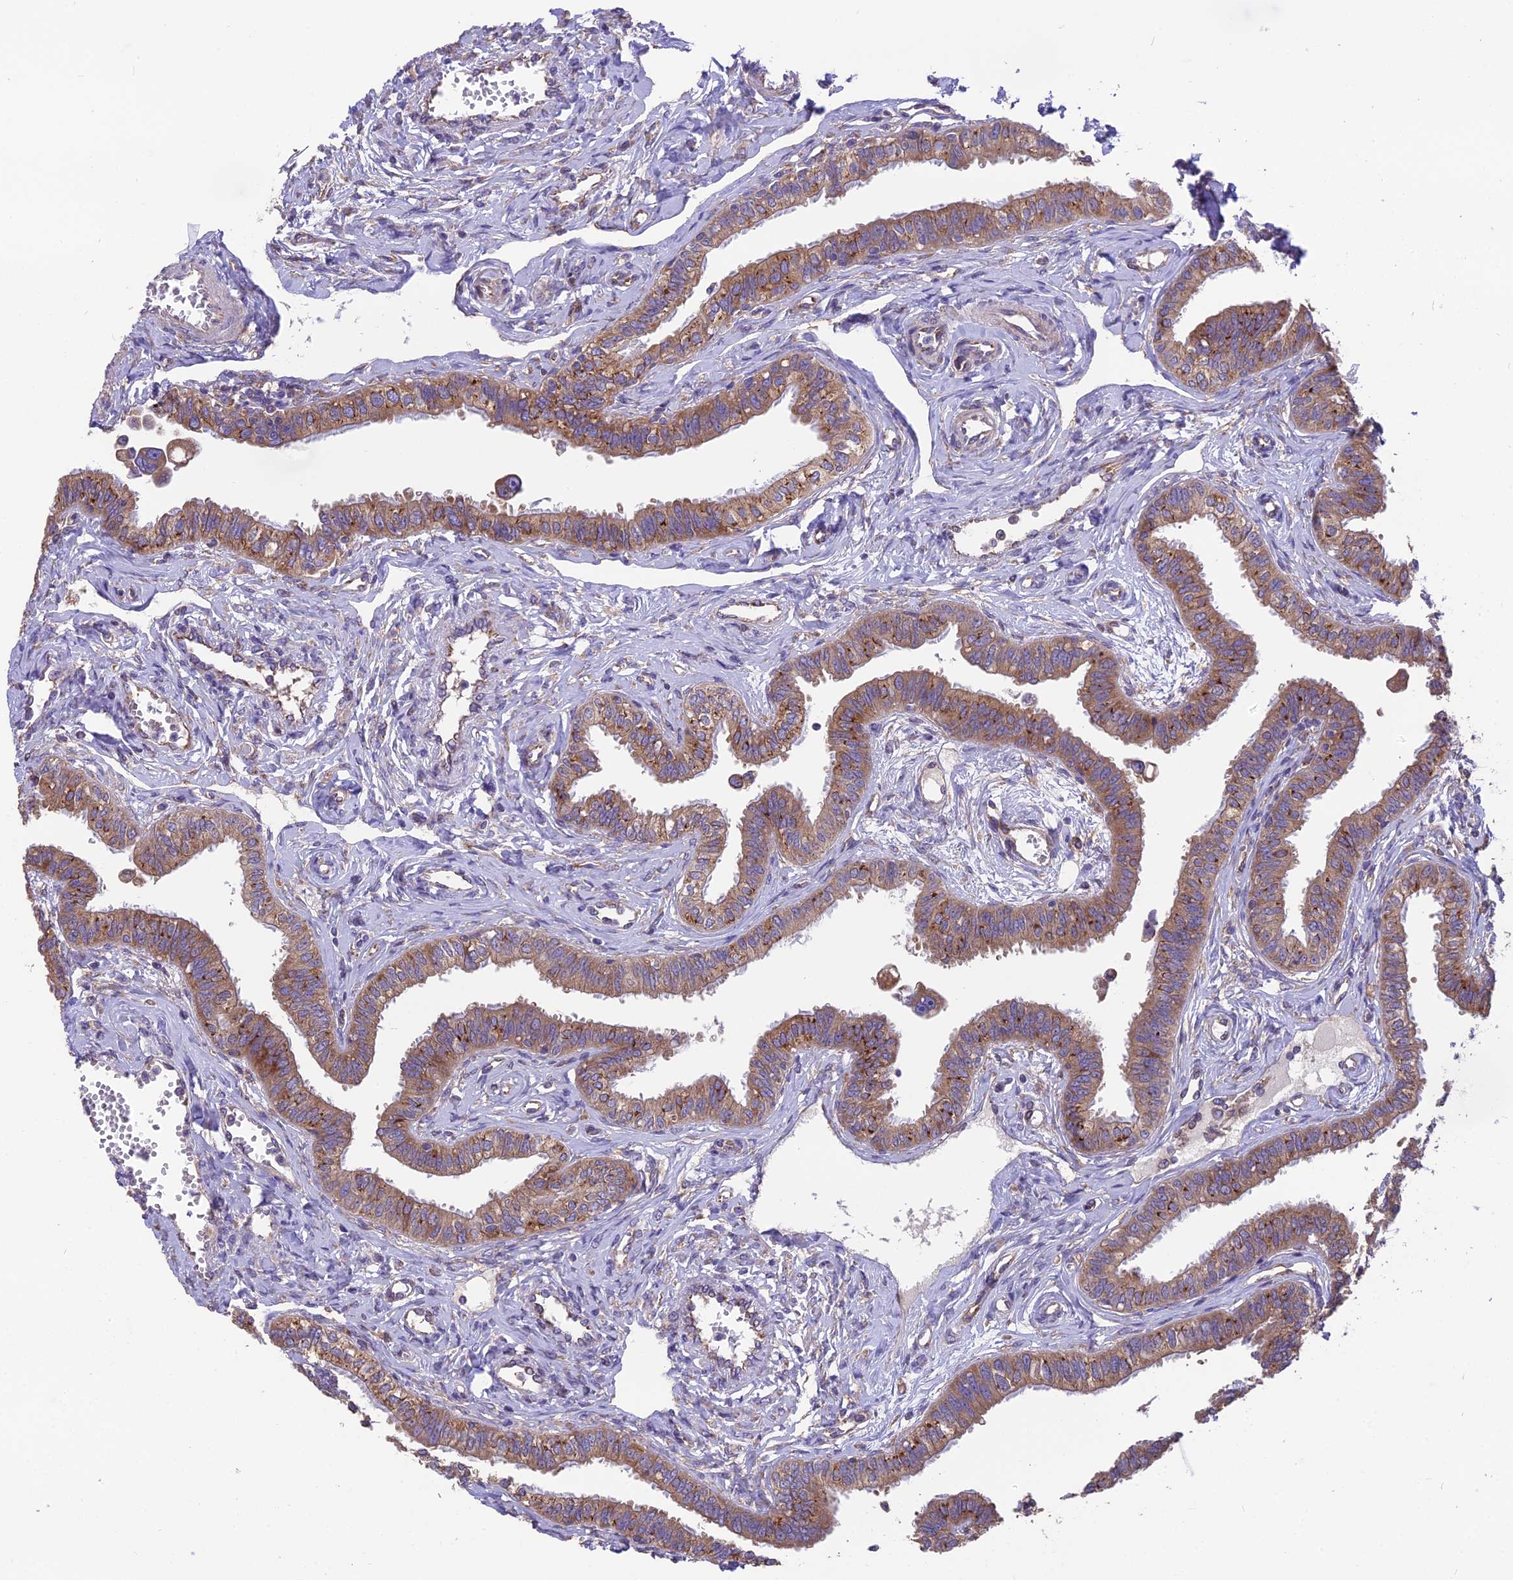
{"staining": {"intensity": "moderate", "quantity": ">75%", "location": "cytoplasmic/membranous"}, "tissue": "fallopian tube", "cell_type": "Glandular cells", "image_type": "normal", "snomed": [{"axis": "morphology", "description": "Normal tissue, NOS"}, {"axis": "morphology", "description": "Carcinoma, NOS"}, {"axis": "topography", "description": "Fallopian tube"}, {"axis": "topography", "description": "Ovary"}], "caption": "Moderate cytoplasmic/membranous positivity for a protein is seen in about >75% of glandular cells of normal fallopian tube using immunohistochemistry (IHC).", "gene": "BLOC1S4", "patient": {"sex": "female", "age": 59}}